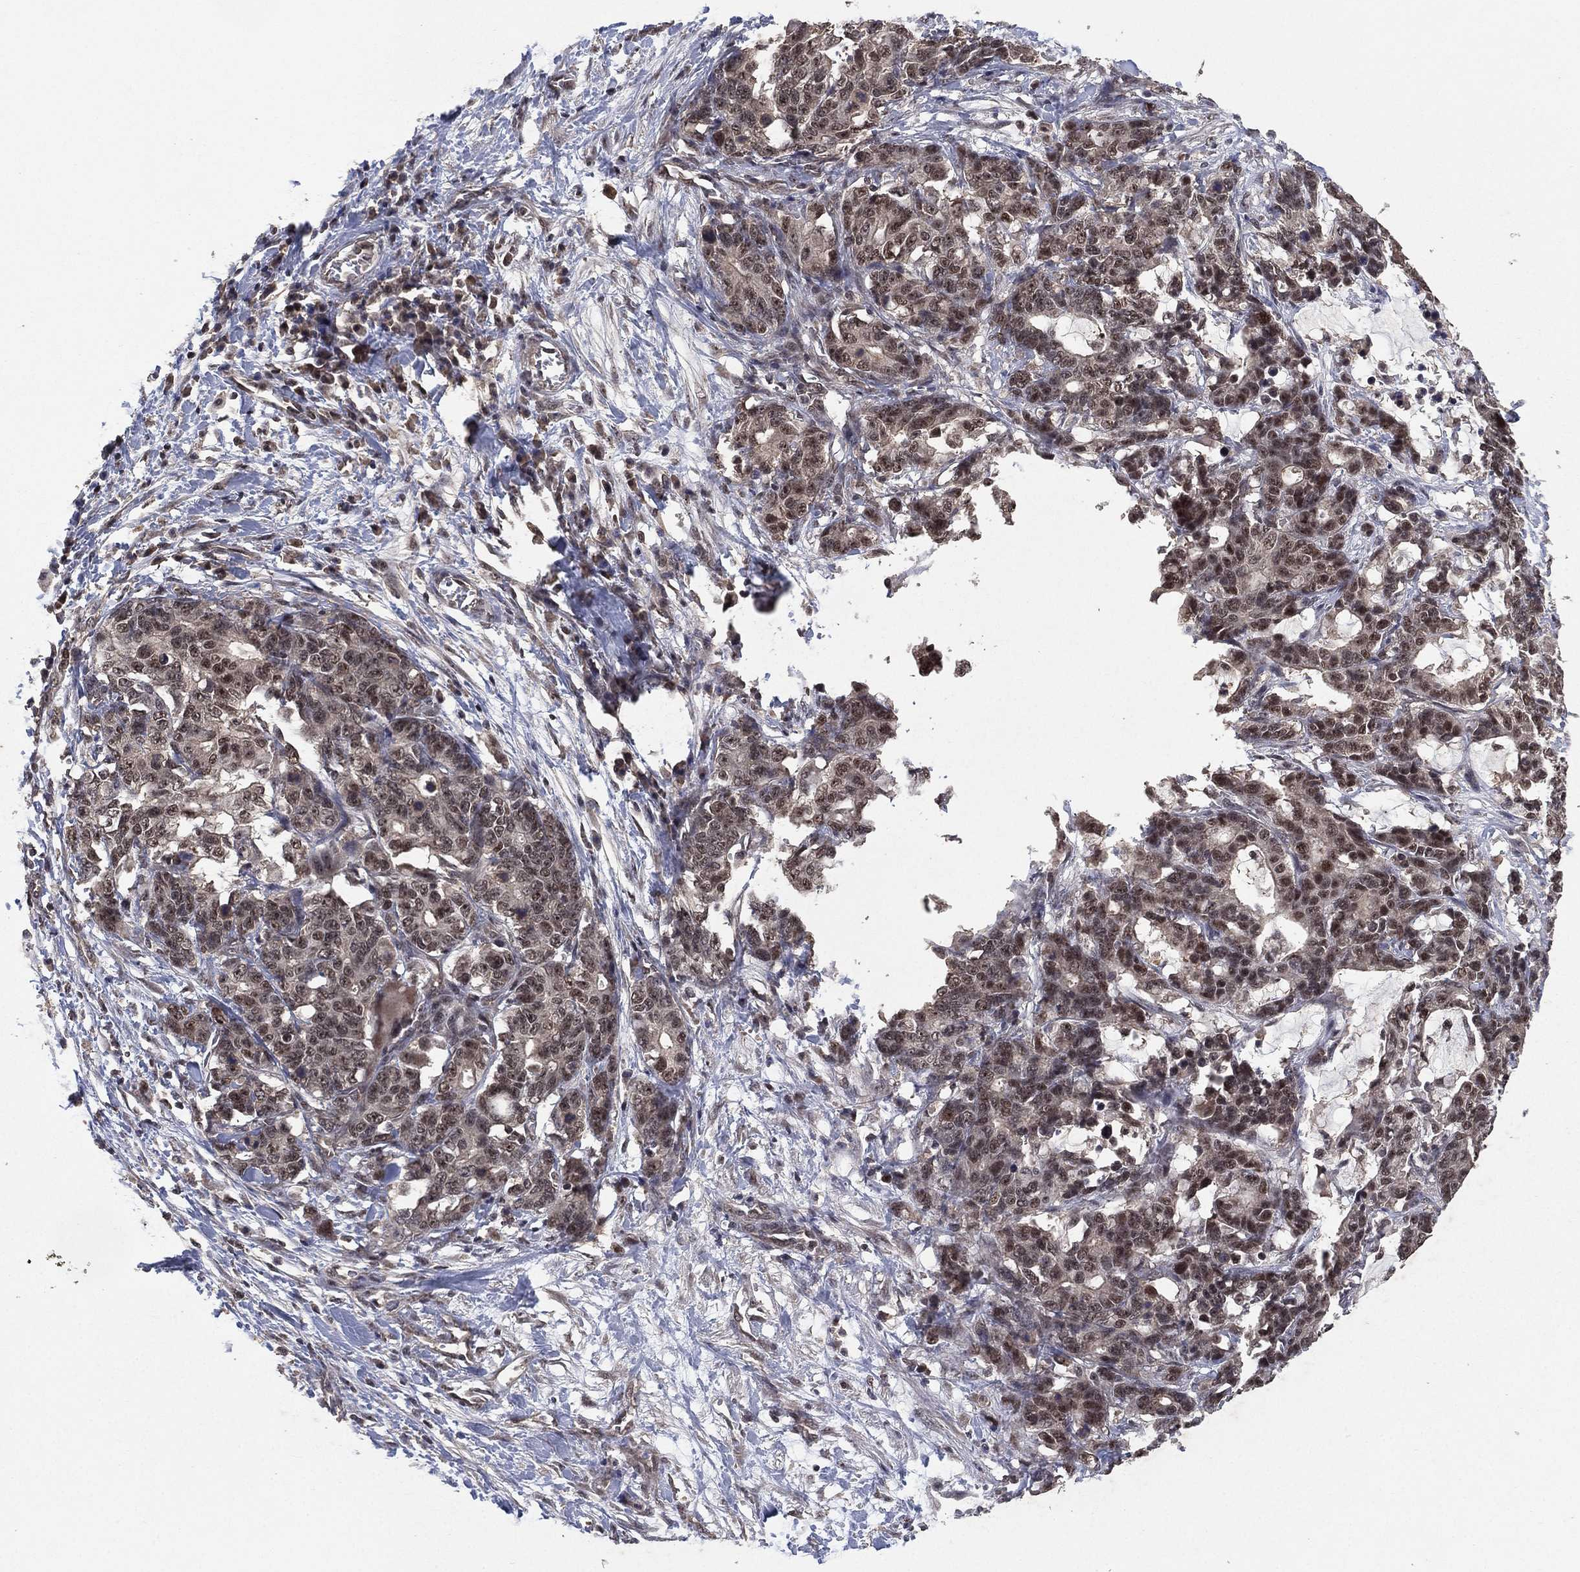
{"staining": {"intensity": "weak", "quantity": "25%-75%", "location": "cytoplasmic/membranous"}, "tissue": "stomach cancer", "cell_type": "Tumor cells", "image_type": "cancer", "snomed": [{"axis": "morphology", "description": "Normal tissue, NOS"}, {"axis": "morphology", "description": "Adenocarcinoma, NOS"}, {"axis": "topography", "description": "Stomach"}], "caption": "There is low levels of weak cytoplasmic/membranous positivity in tumor cells of adenocarcinoma (stomach), as demonstrated by immunohistochemical staining (brown color).", "gene": "NELFCD", "patient": {"sex": "female", "age": 64}}